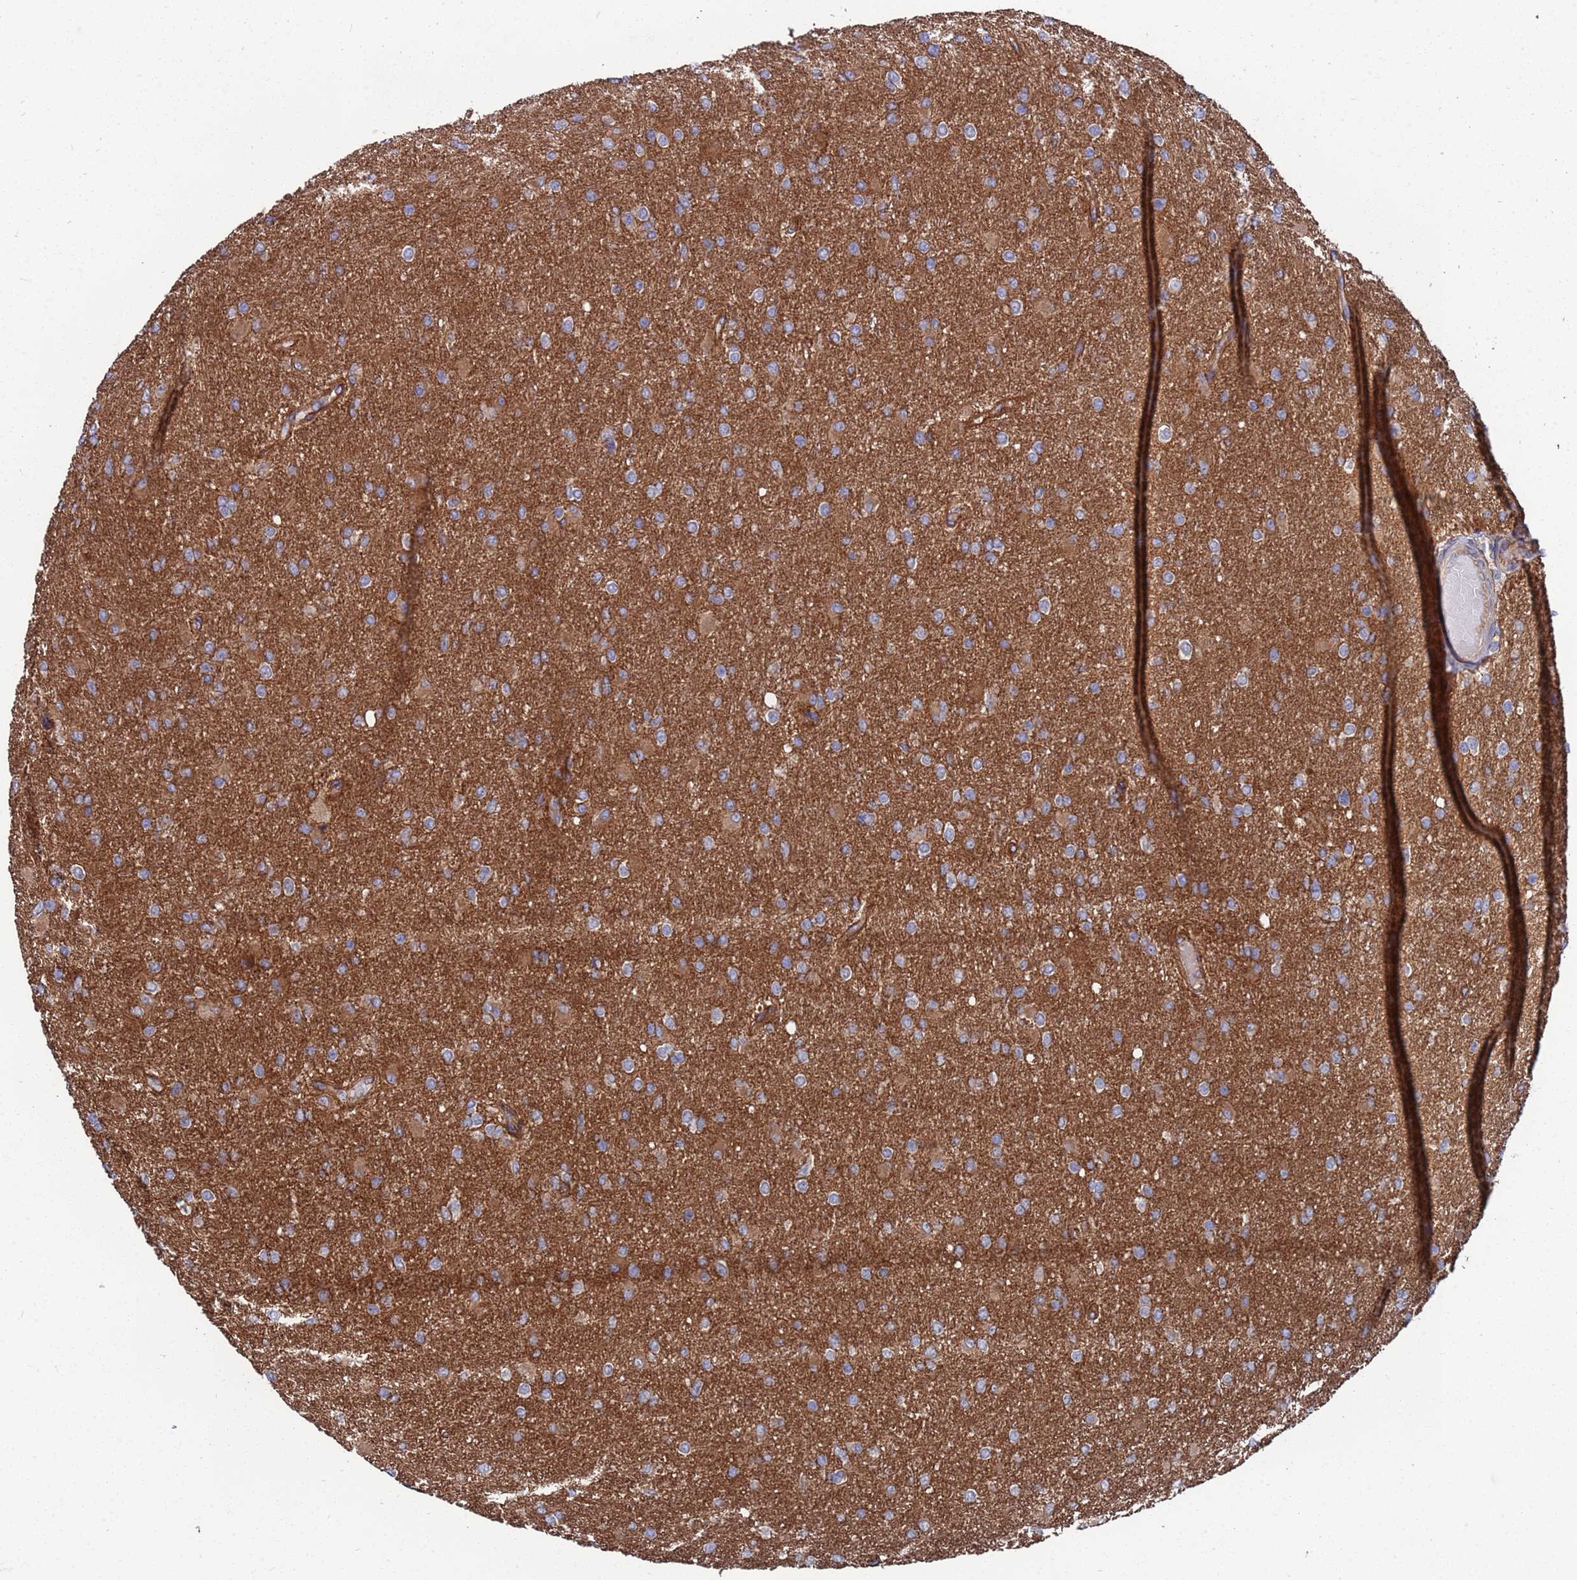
{"staining": {"intensity": "moderate", "quantity": ">75%", "location": "cytoplasmic/membranous"}, "tissue": "glioma", "cell_type": "Tumor cells", "image_type": "cancer", "snomed": [{"axis": "morphology", "description": "Glioma, malignant, High grade"}, {"axis": "topography", "description": "Cerebral cortex"}], "caption": "DAB (3,3'-diaminobenzidine) immunohistochemical staining of high-grade glioma (malignant) shows moderate cytoplasmic/membranous protein expression in approximately >75% of tumor cells.", "gene": "NDUFAF6", "patient": {"sex": "female", "age": 36}}